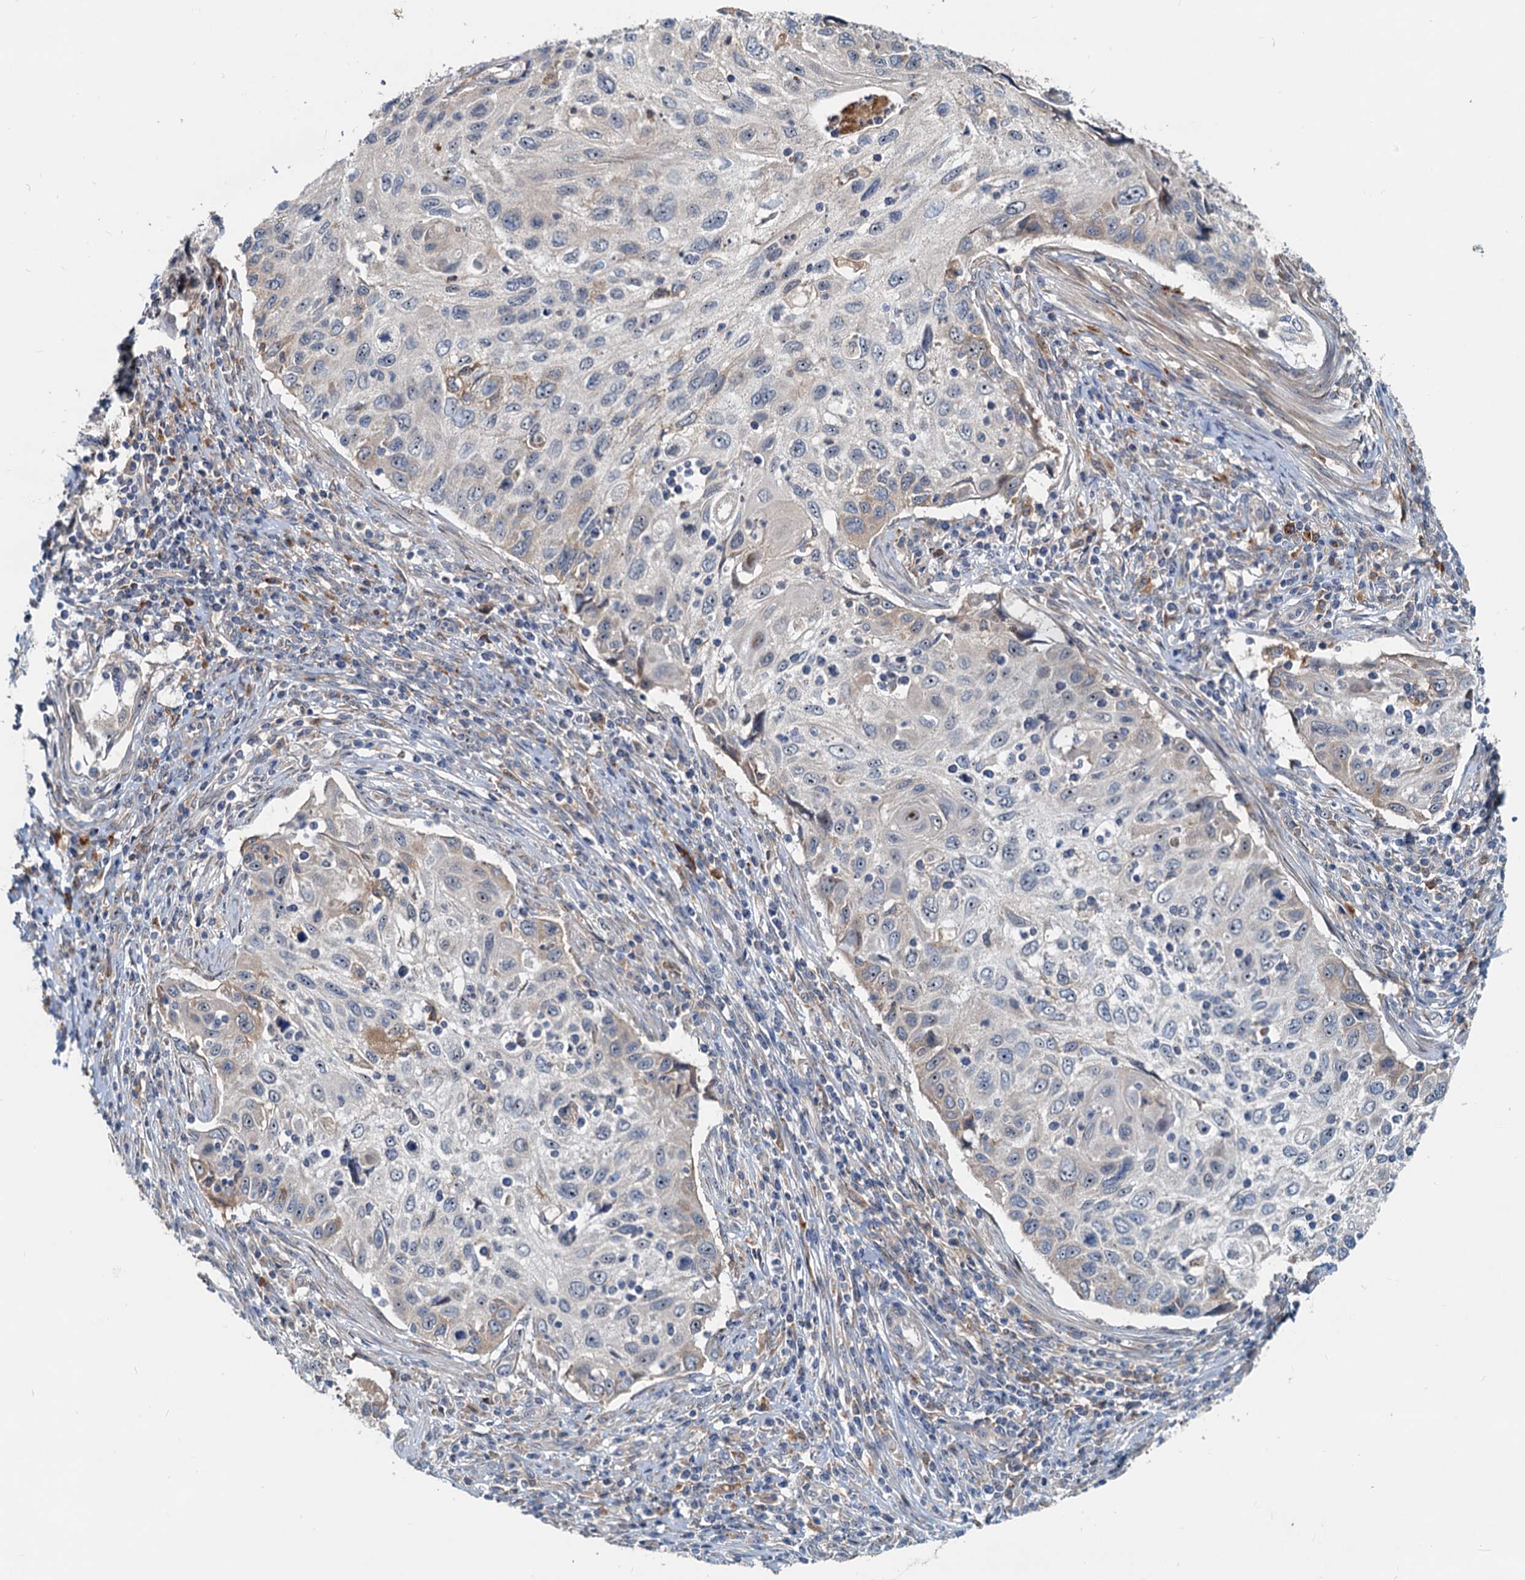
{"staining": {"intensity": "weak", "quantity": "<25%", "location": "cytoplasmic/membranous"}, "tissue": "cervical cancer", "cell_type": "Tumor cells", "image_type": "cancer", "snomed": [{"axis": "morphology", "description": "Squamous cell carcinoma, NOS"}, {"axis": "topography", "description": "Cervix"}], "caption": "Micrograph shows no protein staining in tumor cells of cervical squamous cell carcinoma tissue.", "gene": "RGS7BP", "patient": {"sex": "female", "age": 70}}